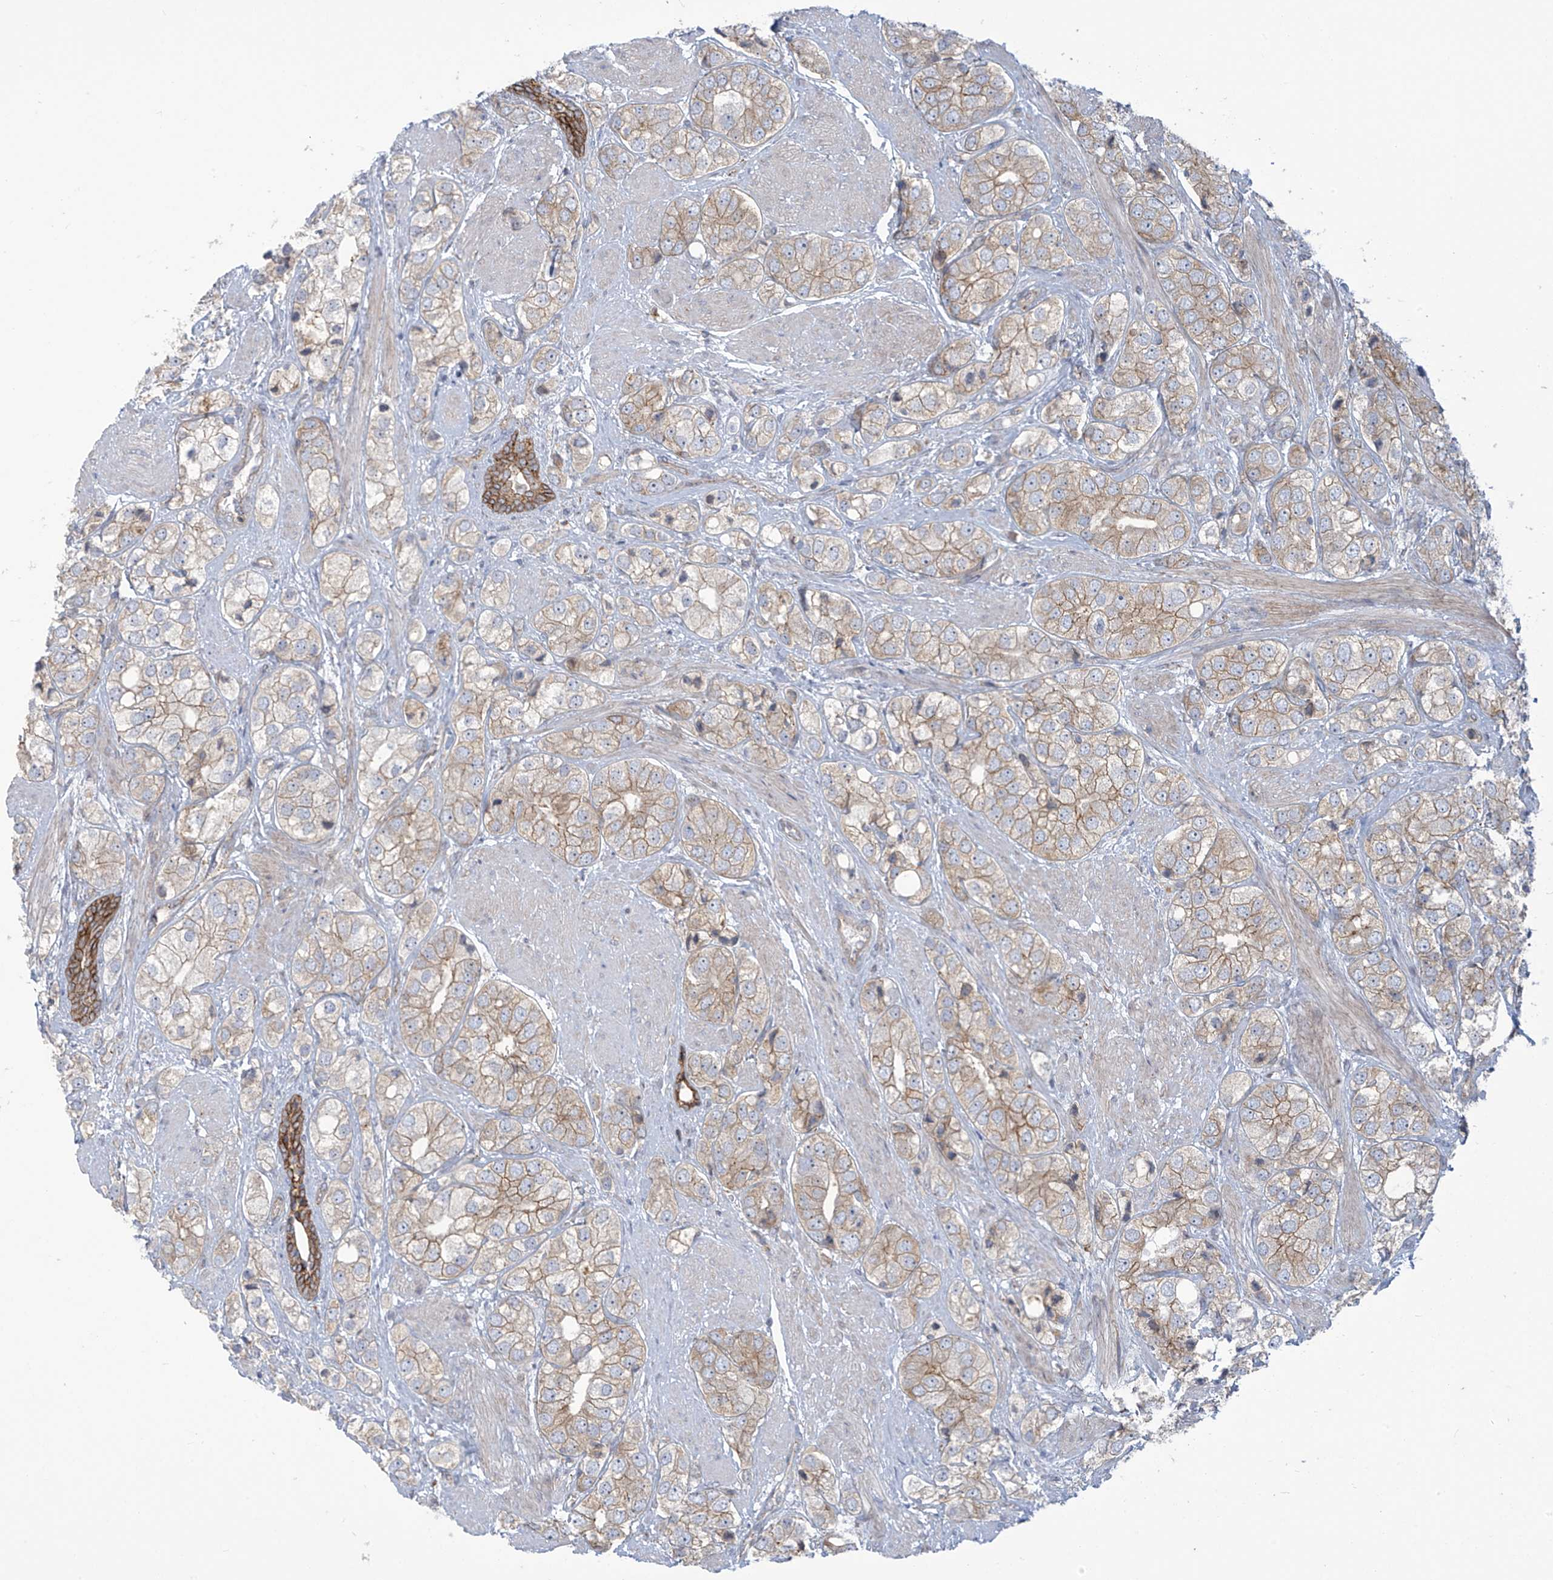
{"staining": {"intensity": "weak", "quantity": "<25%", "location": "cytoplasmic/membranous"}, "tissue": "prostate cancer", "cell_type": "Tumor cells", "image_type": "cancer", "snomed": [{"axis": "morphology", "description": "Adenocarcinoma, High grade"}, {"axis": "topography", "description": "Prostate"}], "caption": "Immunohistochemistry (IHC) image of prostate high-grade adenocarcinoma stained for a protein (brown), which displays no staining in tumor cells.", "gene": "LZTS3", "patient": {"sex": "male", "age": 50}}